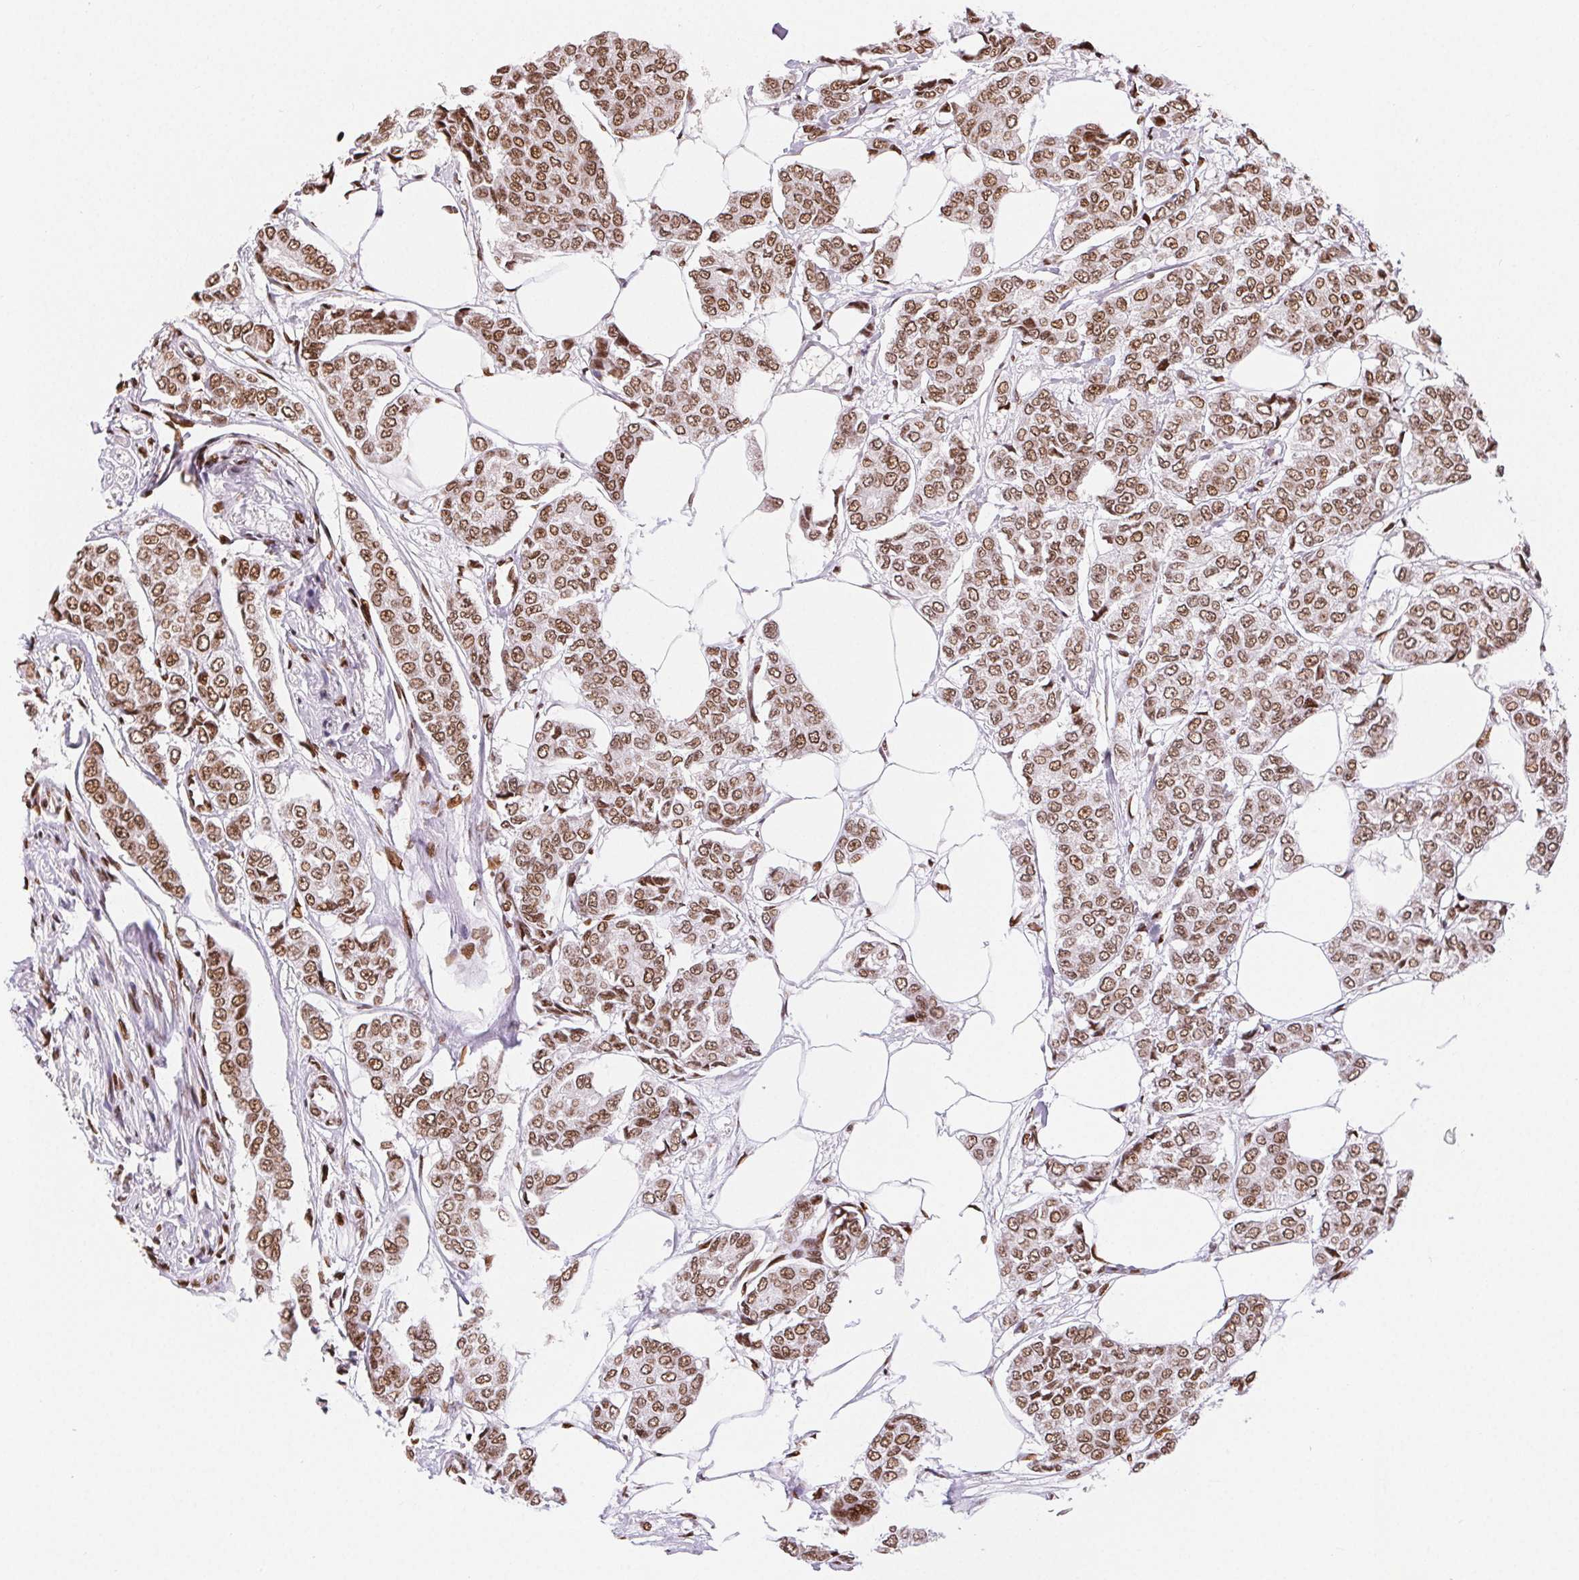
{"staining": {"intensity": "moderate", "quantity": ">75%", "location": "nuclear"}, "tissue": "breast cancer", "cell_type": "Tumor cells", "image_type": "cancer", "snomed": [{"axis": "morphology", "description": "Duct carcinoma"}, {"axis": "topography", "description": "Breast"}], "caption": "Invasive ductal carcinoma (breast) tissue shows moderate nuclear expression in approximately >75% of tumor cells", "gene": "ZNF80", "patient": {"sex": "female", "age": 94}}